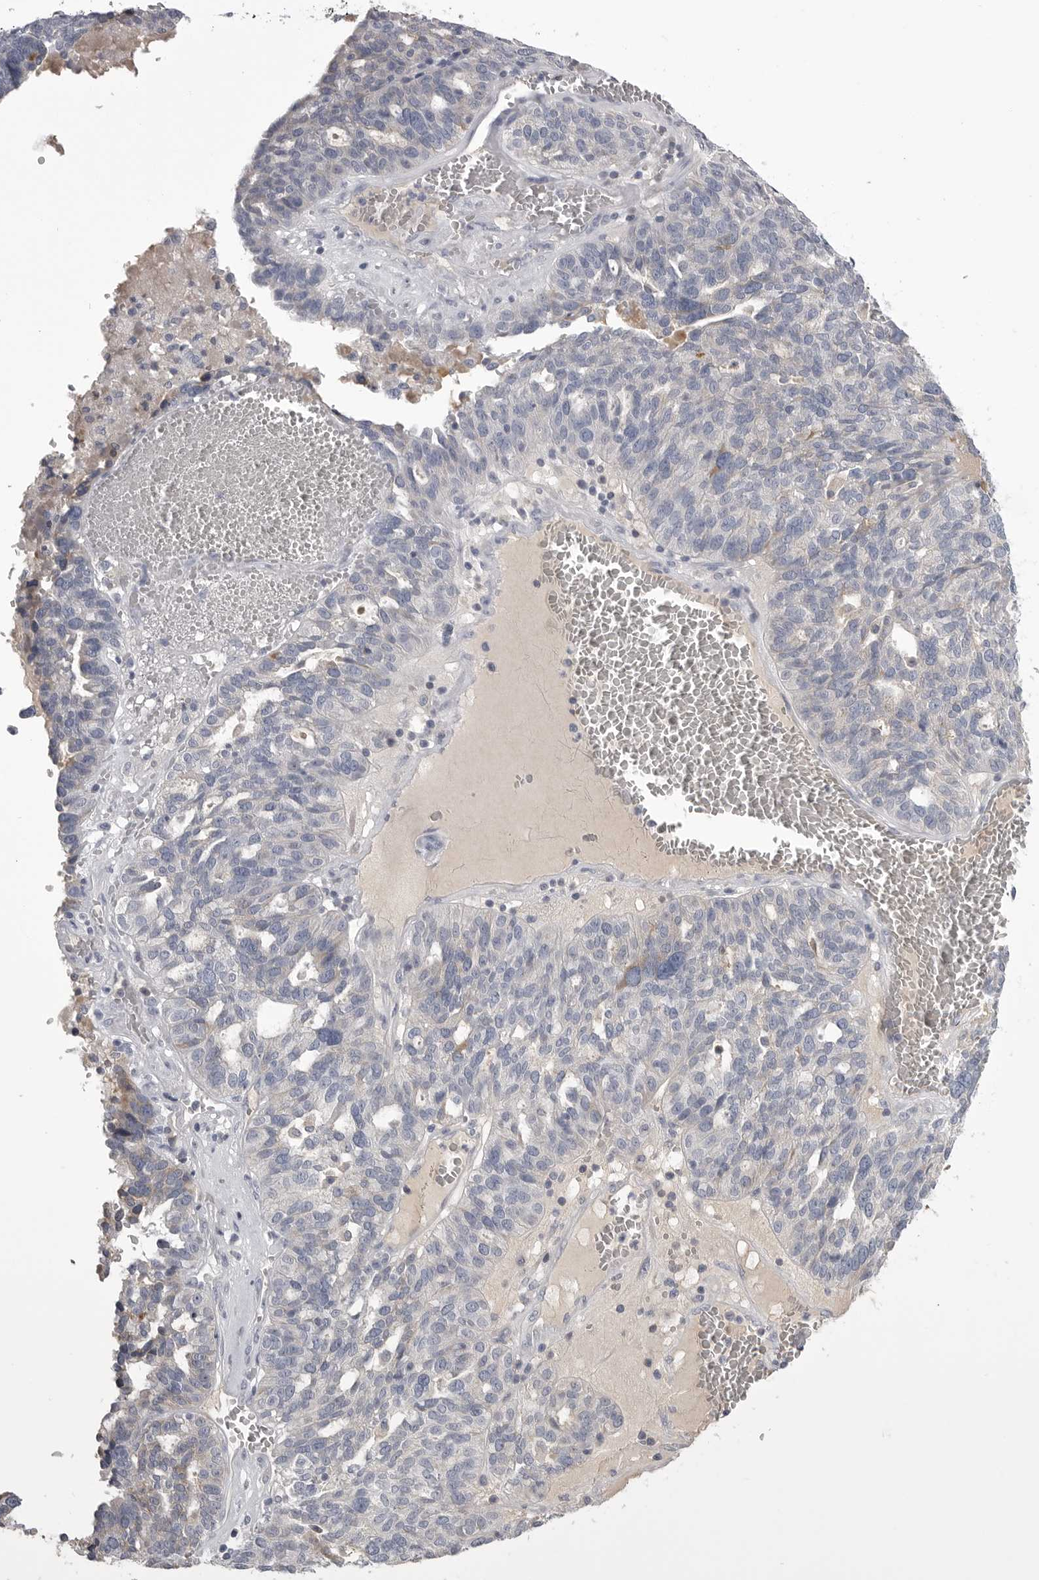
{"staining": {"intensity": "negative", "quantity": "none", "location": "none"}, "tissue": "ovarian cancer", "cell_type": "Tumor cells", "image_type": "cancer", "snomed": [{"axis": "morphology", "description": "Cystadenocarcinoma, serous, NOS"}, {"axis": "topography", "description": "Ovary"}], "caption": "This micrograph is of ovarian cancer stained with immunohistochemistry to label a protein in brown with the nuclei are counter-stained blue. There is no staining in tumor cells. (DAB (3,3'-diaminobenzidine) IHC with hematoxylin counter stain).", "gene": "FKBP2", "patient": {"sex": "female", "age": 59}}